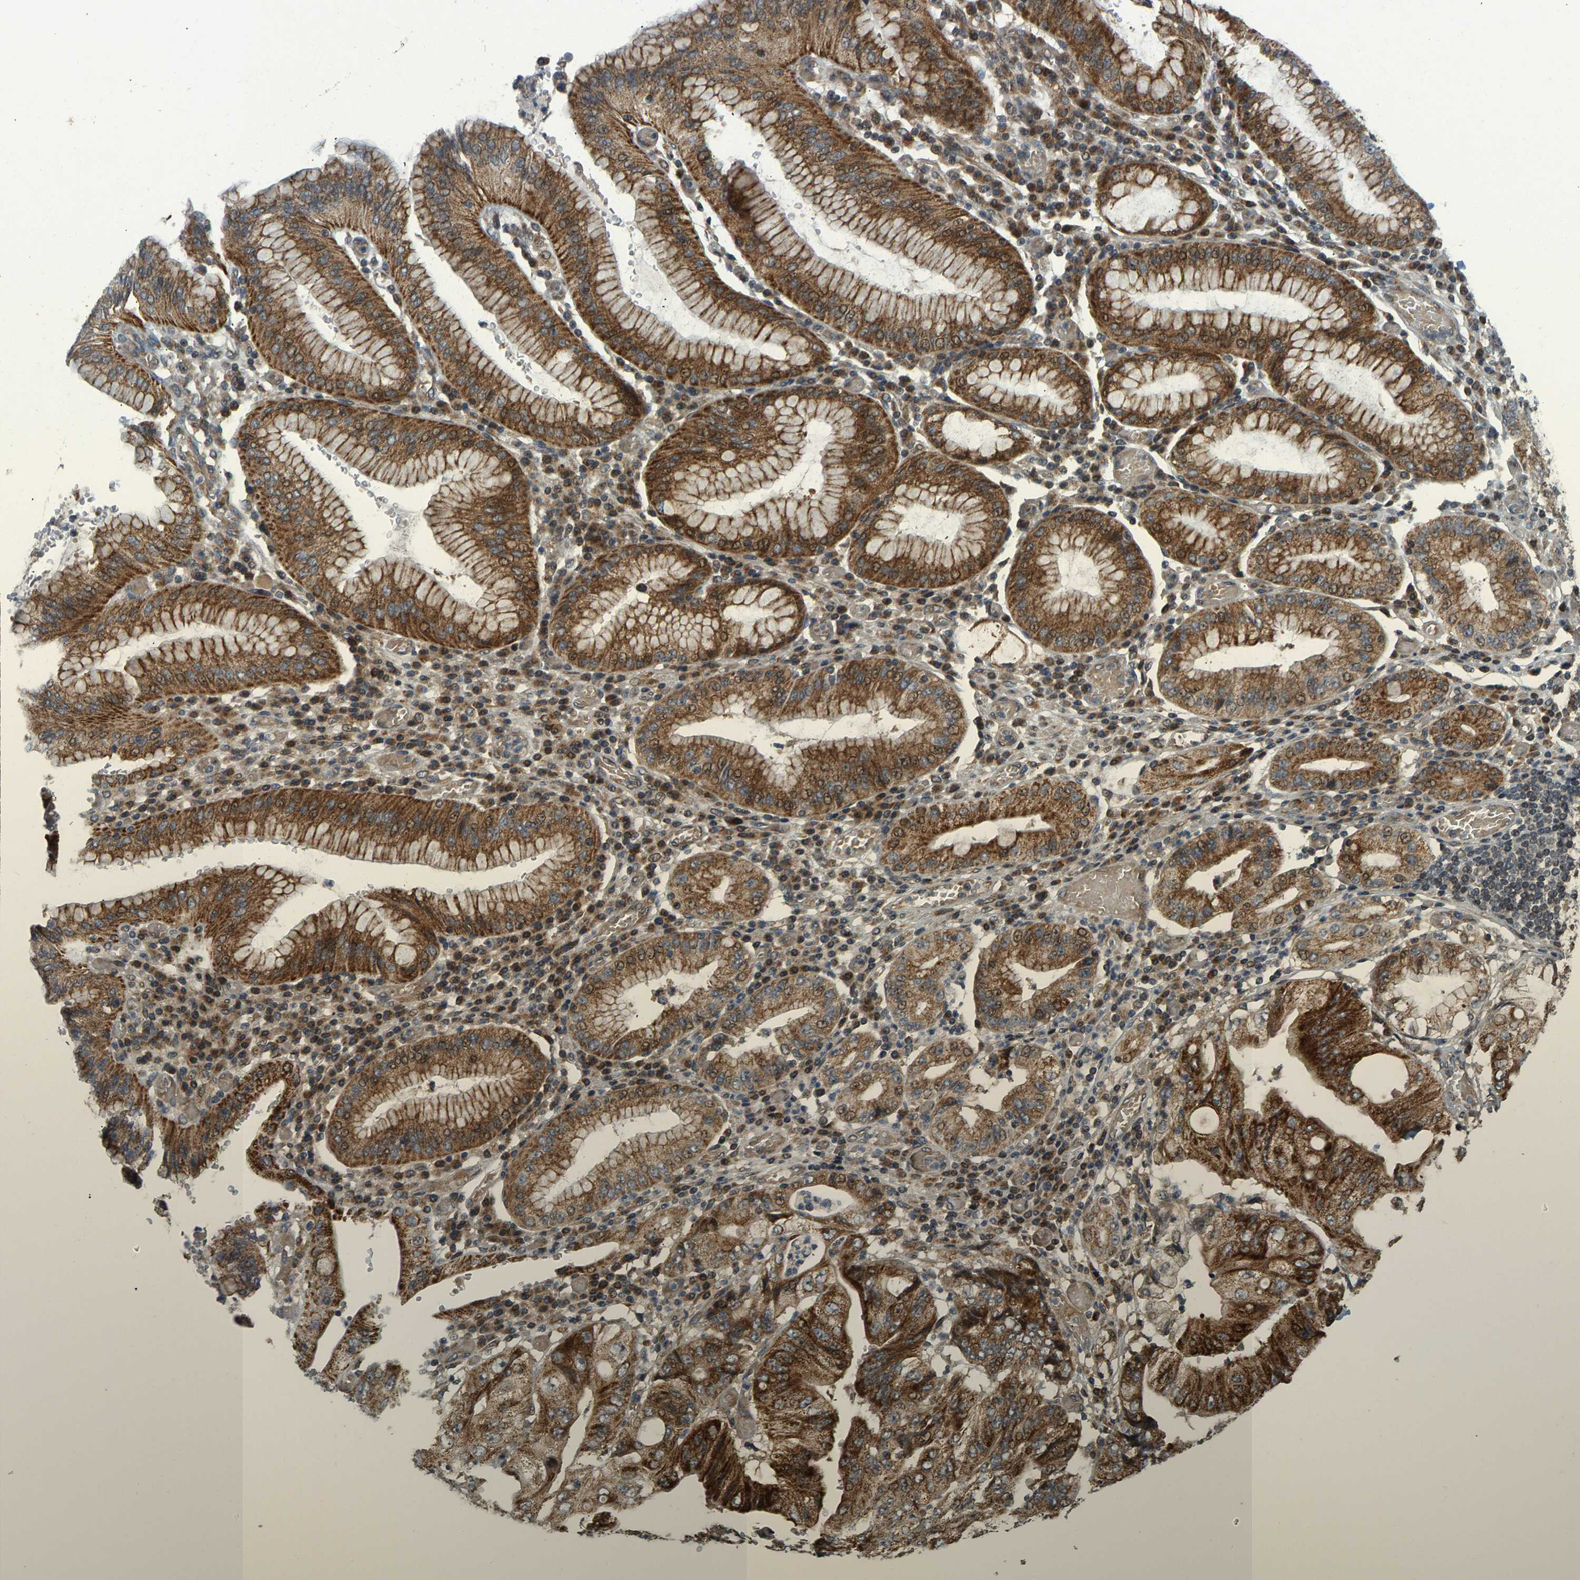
{"staining": {"intensity": "strong", "quantity": ">75%", "location": "cytoplasmic/membranous"}, "tissue": "stomach cancer", "cell_type": "Tumor cells", "image_type": "cancer", "snomed": [{"axis": "morphology", "description": "Adenocarcinoma, NOS"}, {"axis": "topography", "description": "Stomach"}], "caption": "Stomach cancer stained for a protein (brown) shows strong cytoplasmic/membranous positive positivity in about >75% of tumor cells.", "gene": "ACADS", "patient": {"sex": "female", "age": 73}}